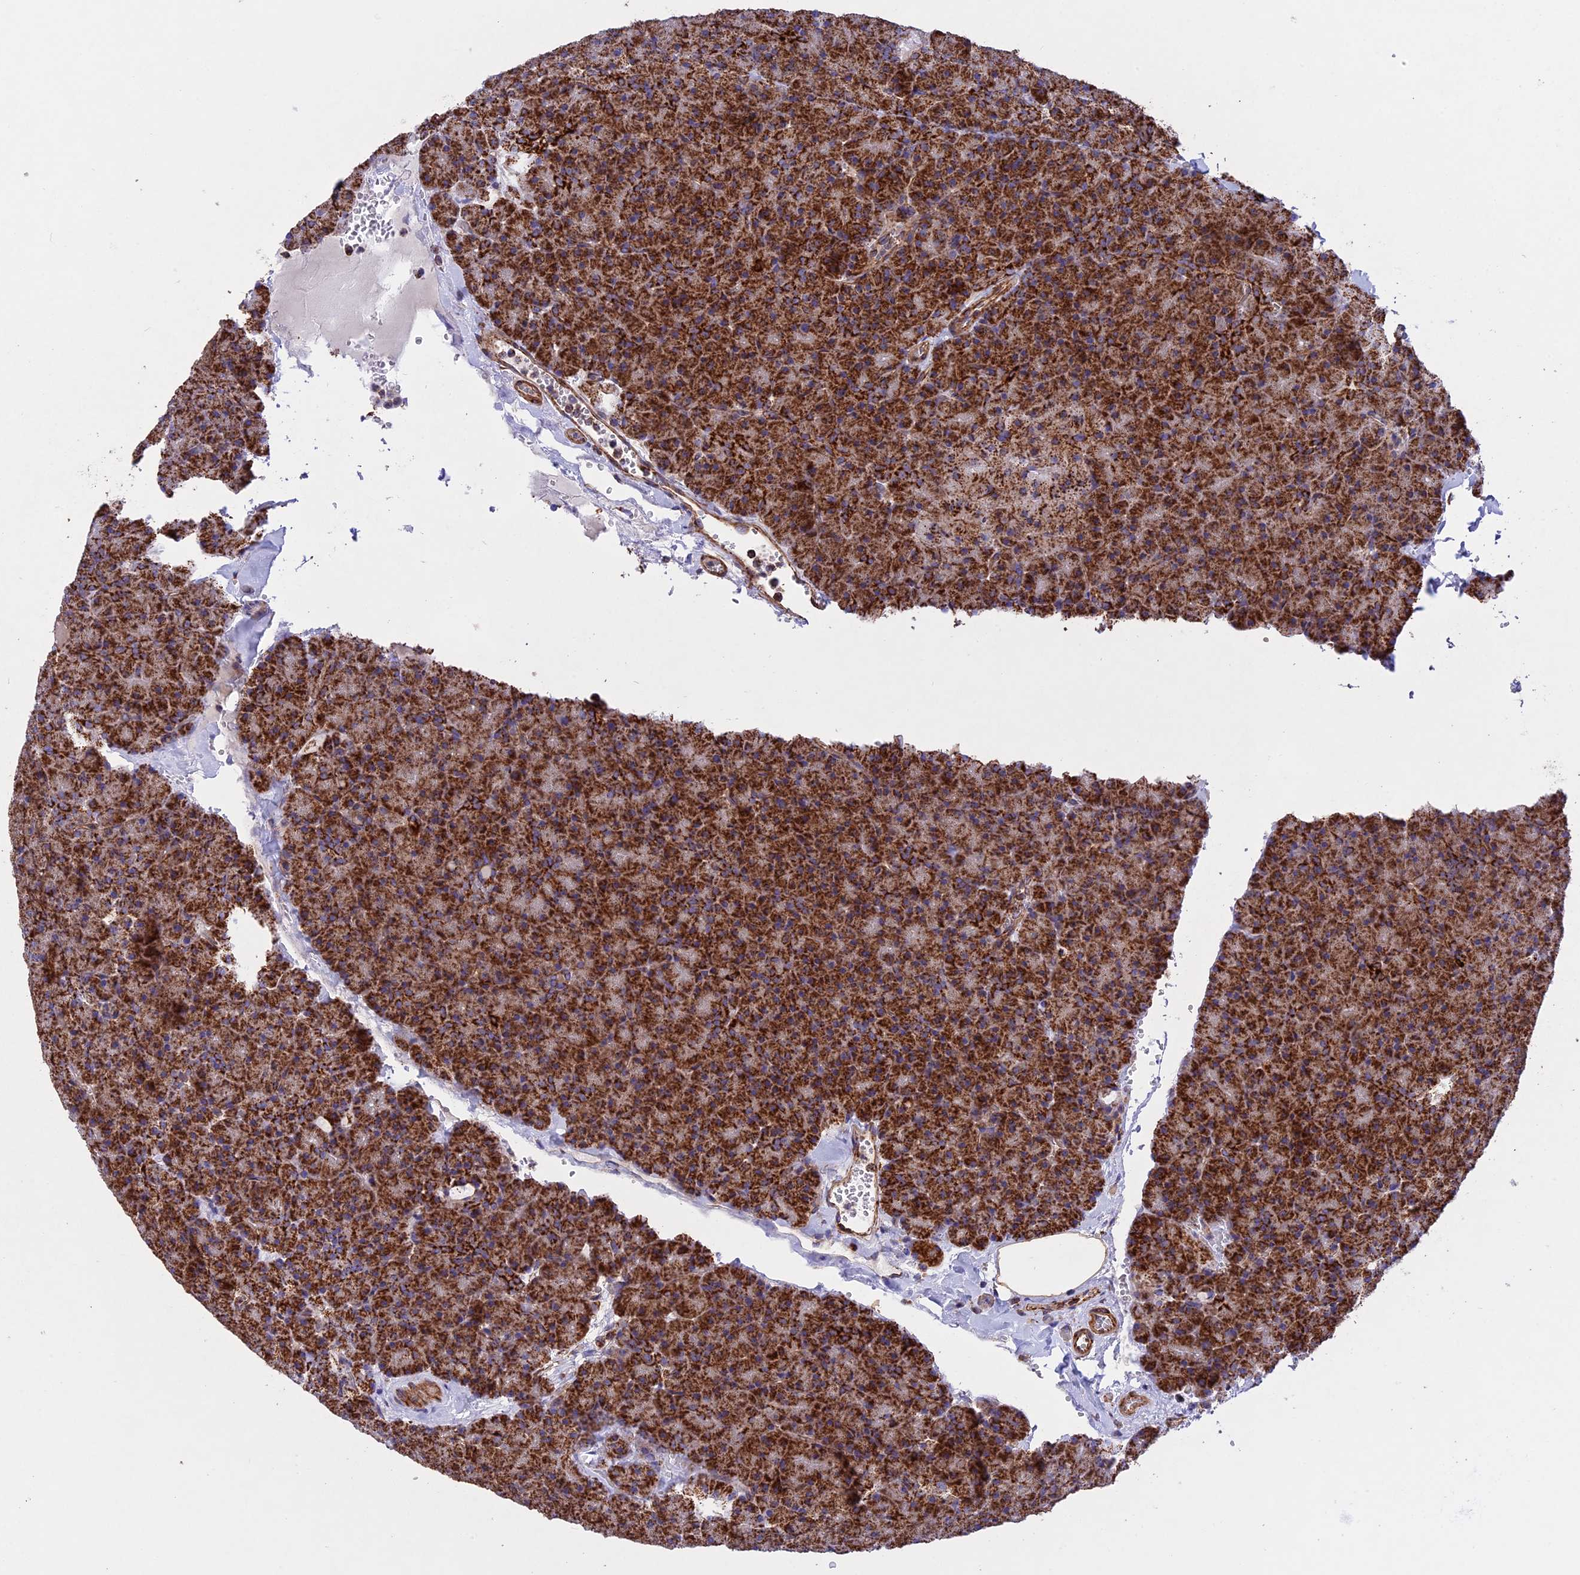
{"staining": {"intensity": "strong", "quantity": ">75%", "location": "cytoplasmic/membranous"}, "tissue": "pancreas", "cell_type": "Exocrine glandular cells", "image_type": "normal", "snomed": [{"axis": "morphology", "description": "Normal tissue, NOS"}, {"axis": "topography", "description": "Pancreas"}], "caption": "Immunohistochemistry photomicrograph of unremarkable pancreas stained for a protein (brown), which displays high levels of strong cytoplasmic/membranous staining in approximately >75% of exocrine glandular cells.", "gene": "UQCRB", "patient": {"sex": "male", "age": 36}}